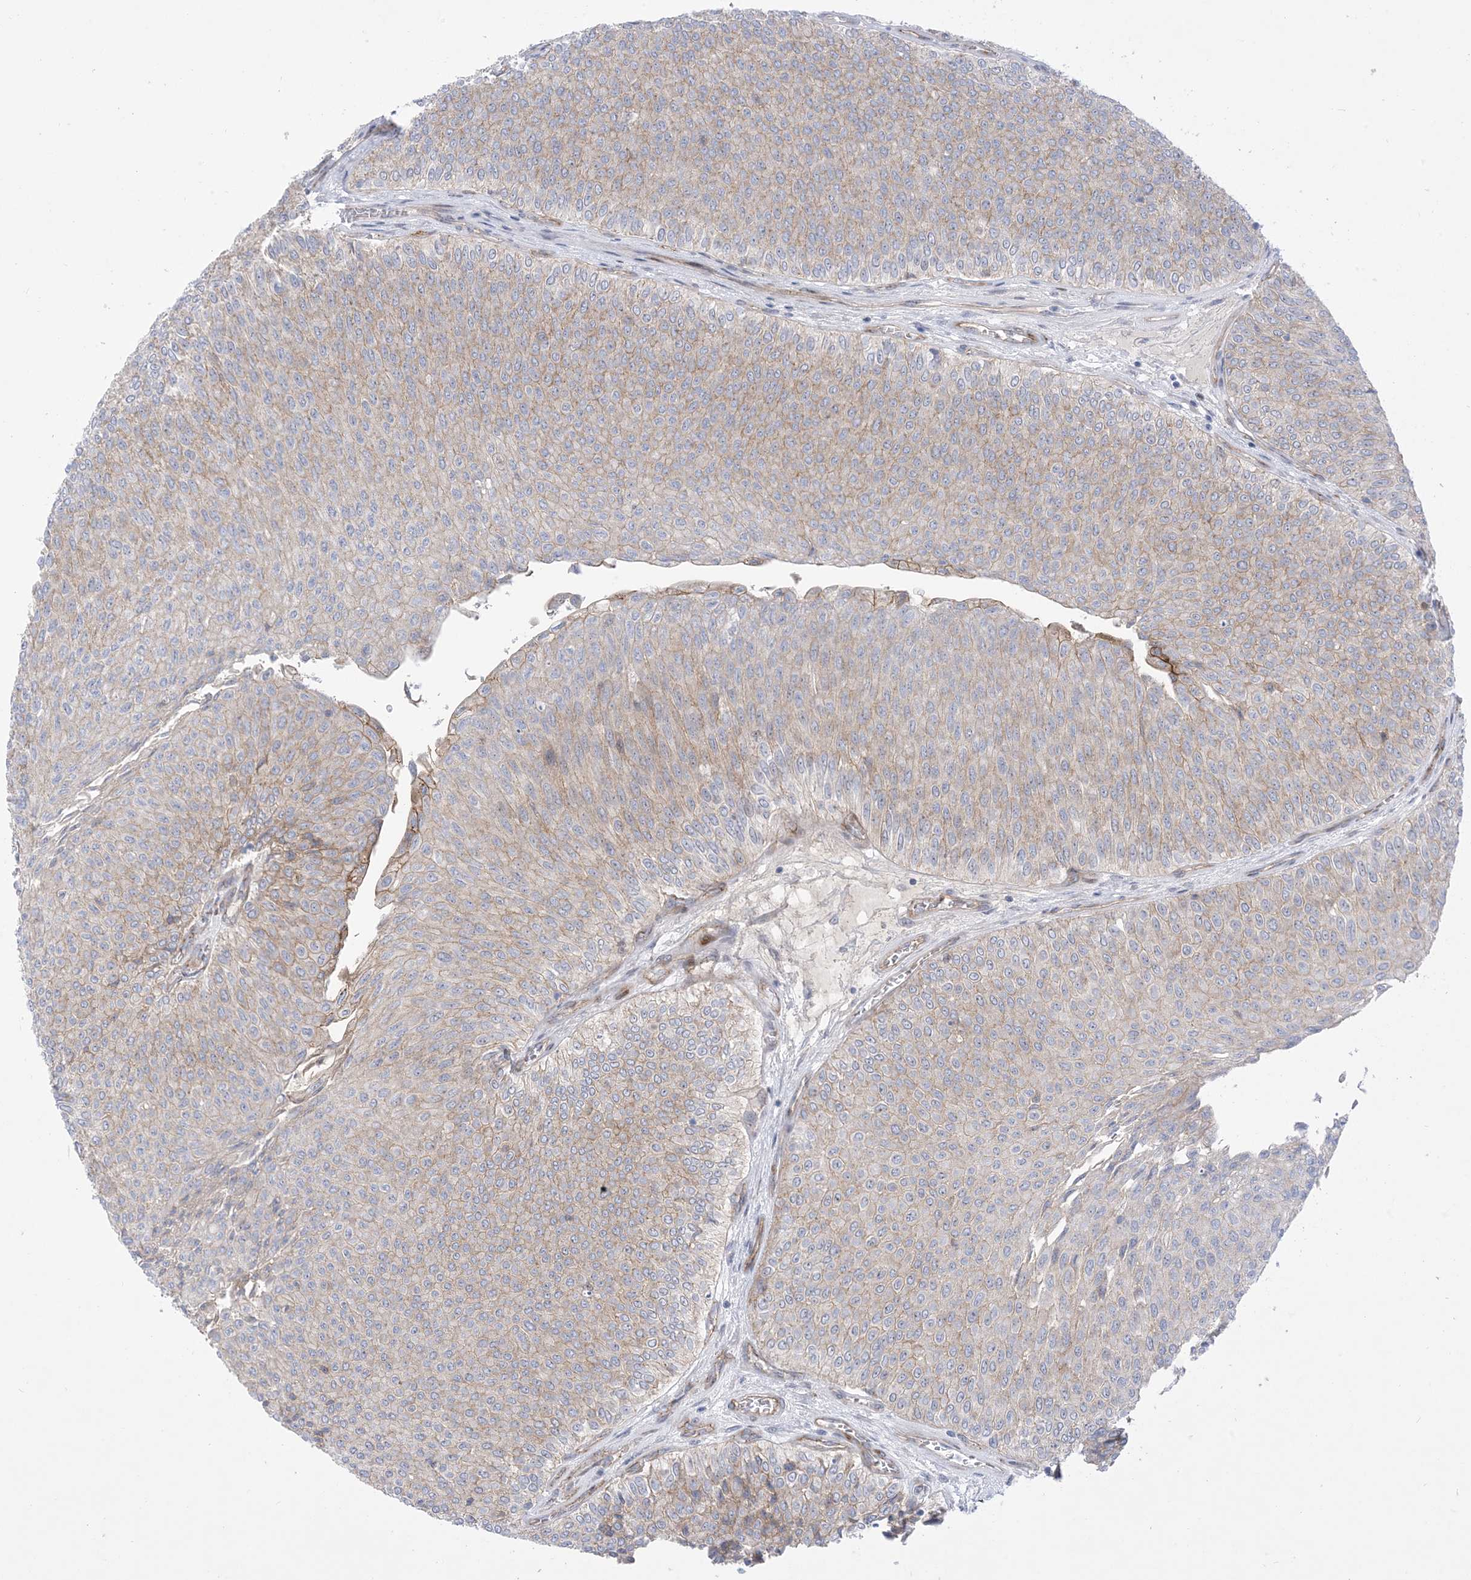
{"staining": {"intensity": "weak", "quantity": "25%-75%", "location": "cytoplasmic/membranous"}, "tissue": "urothelial cancer", "cell_type": "Tumor cells", "image_type": "cancer", "snomed": [{"axis": "morphology", "description": "Urothelial carcinoma, Low grade"}, {"axis": "topography", "description": "Urinary bladder"}], "caption": "Tumor cells display low levels of weak cytoplasmic/membranous staining in about 25%-75% of cells in urothelial carcinoma (low-grade).", "gene": "MARS2", "patient": {"sex": "male", "age": 78}}